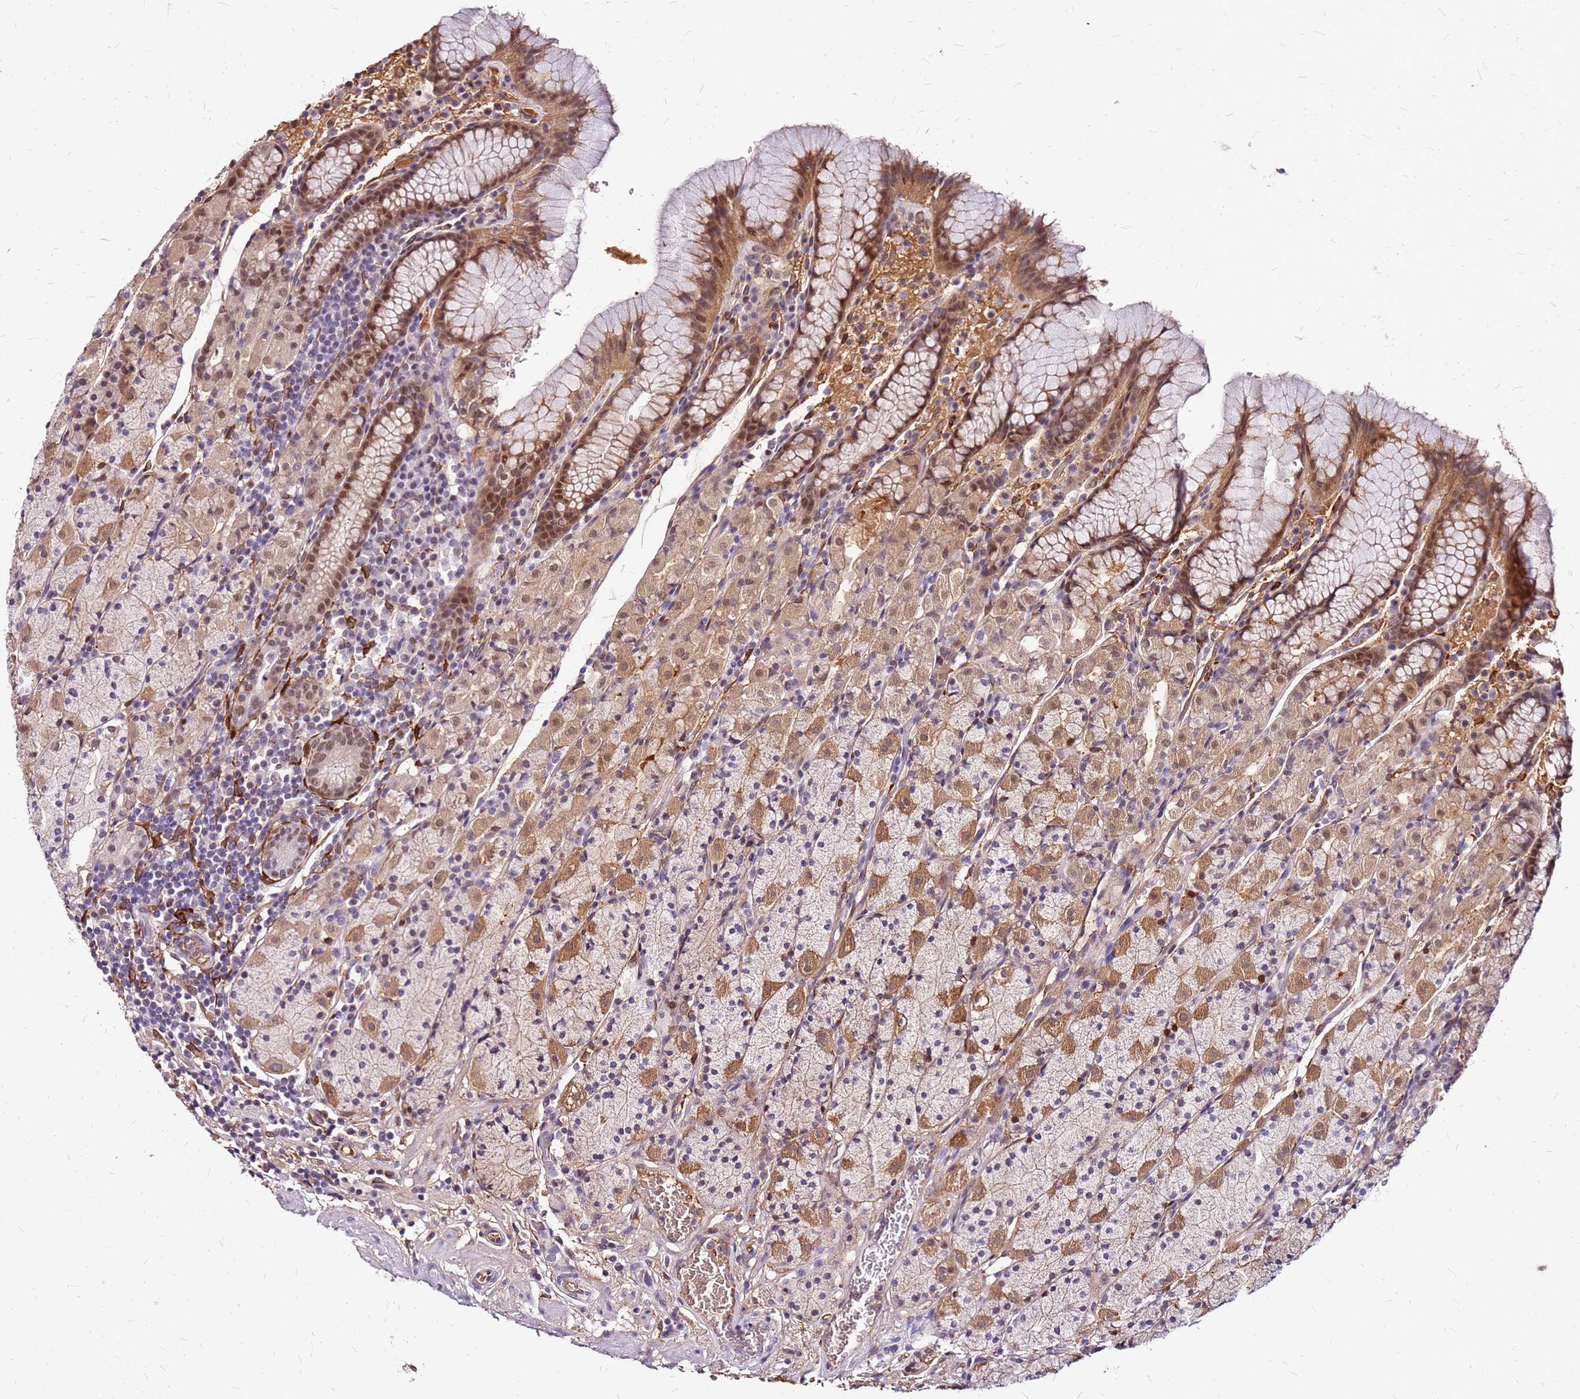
{"staining": {"intensity": "strong", "quantity": ">75%", "location": "cytoplasmic/membranous,nuclear"}, "tissue": "stomach", "cell_type": "Glandular cells", "image_type": "normal", "snomed": [{"axis": "morphology", "description": "Normal tissue, NOS"}, {"axis": "topography", "description": "Stomach, upper"}, {"axis": "topography", "description": "Stomach"}], "caption": "This is an image of immunohistochemistry (IHC) staining of unremarkable stomach, which shows strong expression in the cytoplasmic/membranous,nuclear of glandular cells.", "gene": "ALDH1A3", "patient": {"sex": "male", "age": 62}}